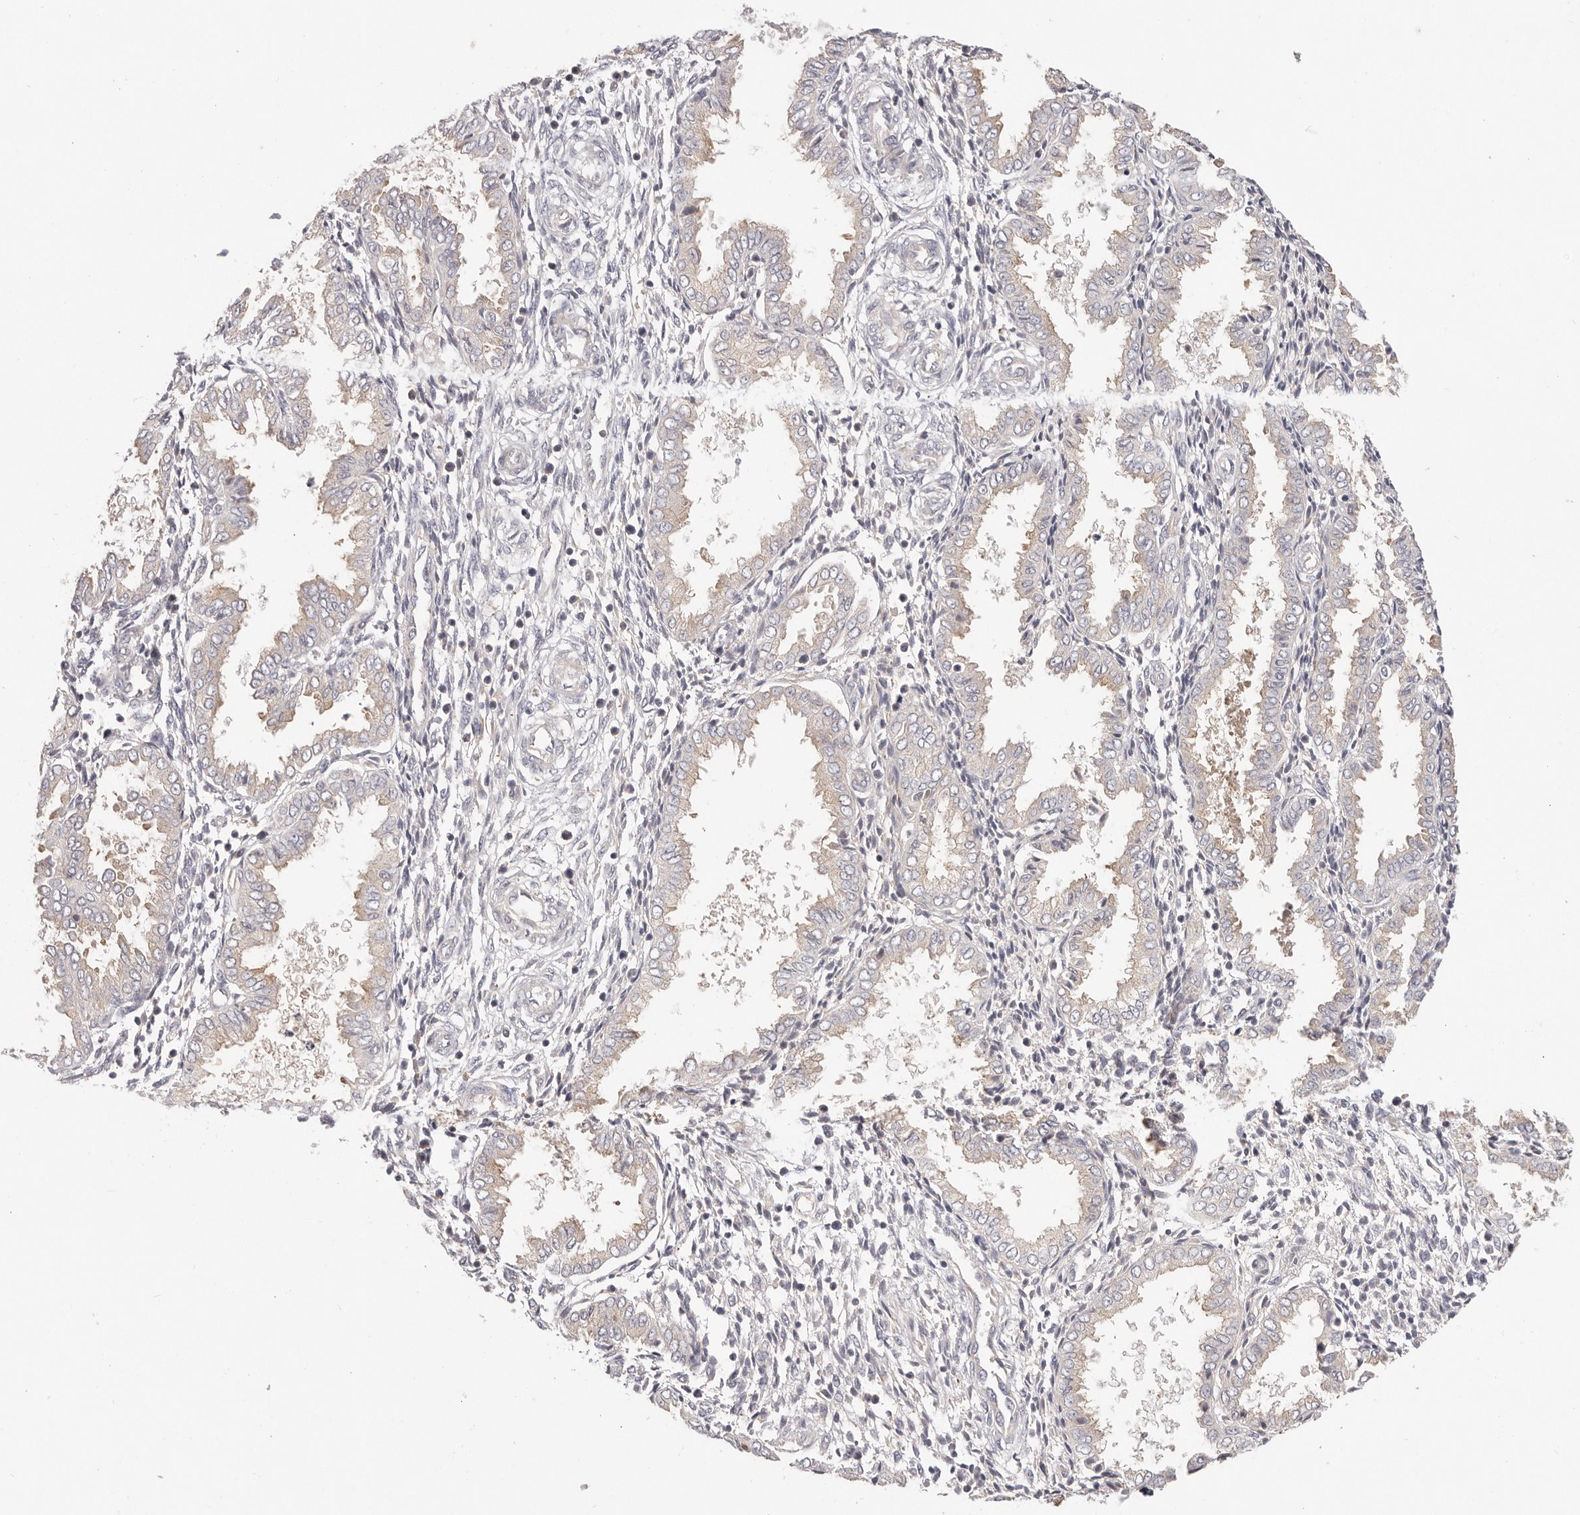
{"staining": {"intensity": "weak", "quantity": "<25%", "location": "cytoplasmic/membranous"}, "tissue": "endometrium", "cell_type": "Cells in endometrial stroma", "image_type": "normal", "snomed": [{"axis": "morphology", "description": "Normal tissue, NOS"}, {"axis": "topography", "description": "Endometrium"}], "caption": "Photomicrograph shows no protein staining in cells in endometrial stroma of unremarkable endometrium. (DAB (3,3'-diaminobenzidine) immunohistochemistry (IHC) with hematoxylin counter stain).", "gene": "KCMF1", "patient": {"sex": "female", "age": 33}}